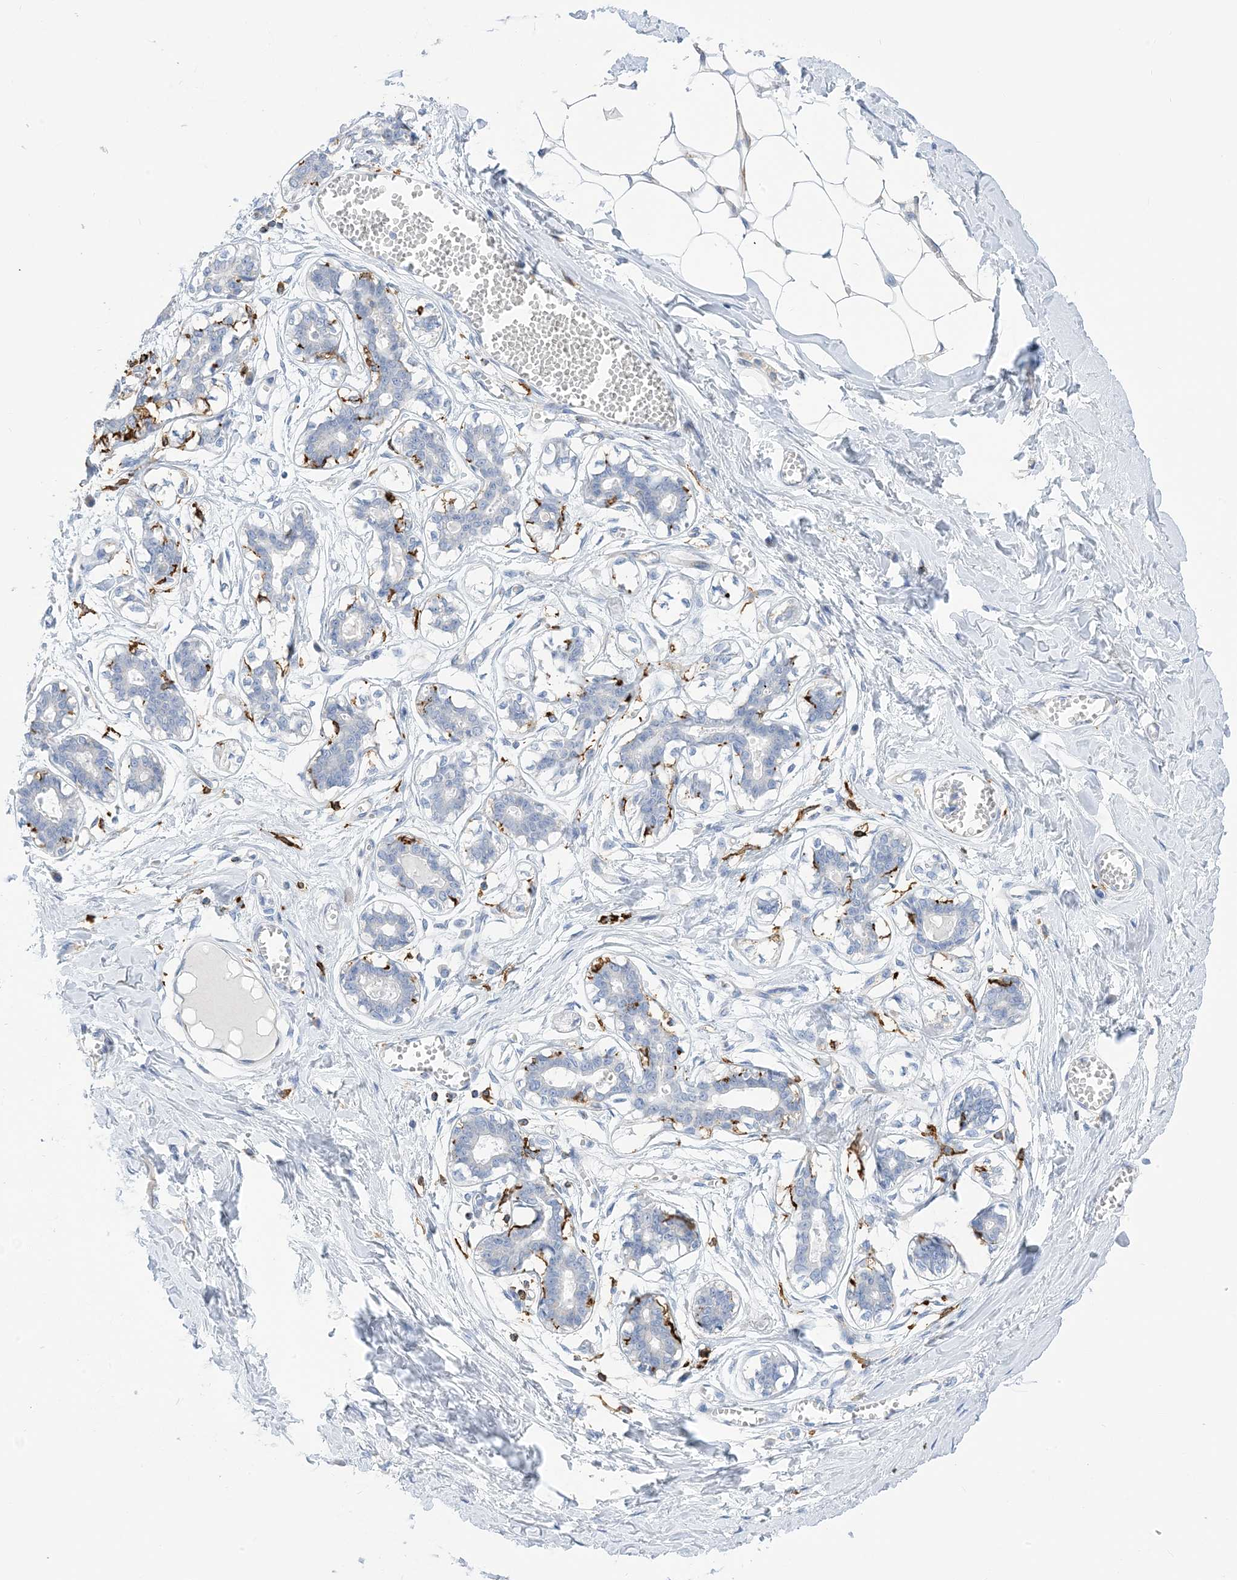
{"staining": {"intensity": "negative", "quantity": "none", "location": "none"}, "tissue": "breast", "cell_type": "Adipocytes", "image_type": "normal", "snomed": [{"axis": "morphology", "description": "Normal tissue, NOS"}, {"axis": "topography", "description": "Breast"}], "caption": "Immunohistochemistry image of benign breast stained for a protein (brown), which displays no expression in adipocytes.", "gene": "DPH3", "patient": {"sex": "female", "age": 27}}